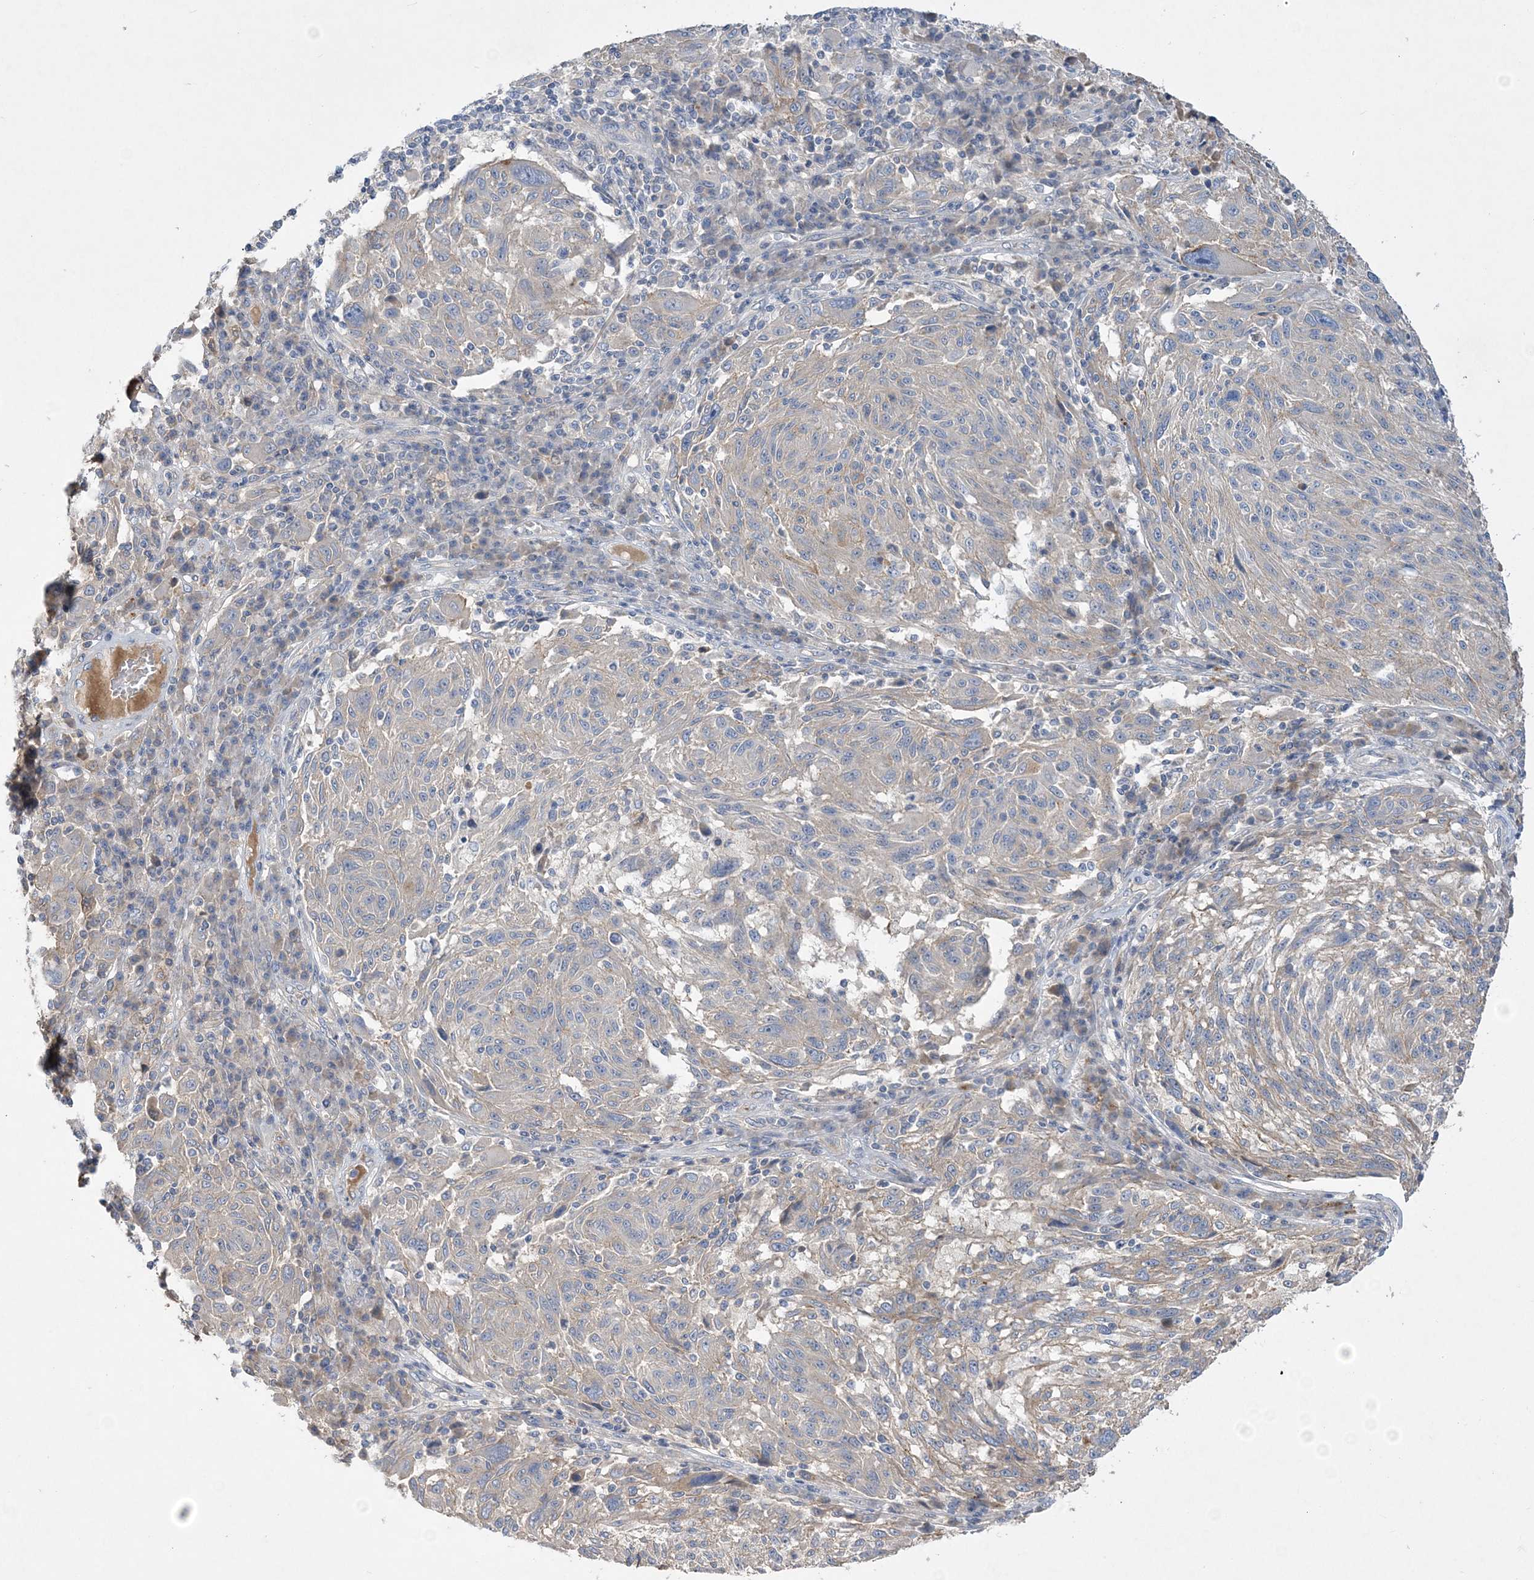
{"staining": {"intensity": "weak", "quantity": "25%-75%", "location": "cytoplasmic/membranous"}, "tissue": "melanoma", "cell_type": "Tumor cells", "image_type": "cancer", "snomed": [{"axis": "morphology", "description": "Malignant melanoma, NOS"}, {"axis": "topography", "description": "Skin"}], "caption": "Approximately 25%-75% of tumor cells in malignant melanoma reveal weak cytoplasmic/membranous protein positivity as visualized by brown immunohistochemical staining.", "gene": "ADCK2", "patient": {"sex": "male", "age": 53}}